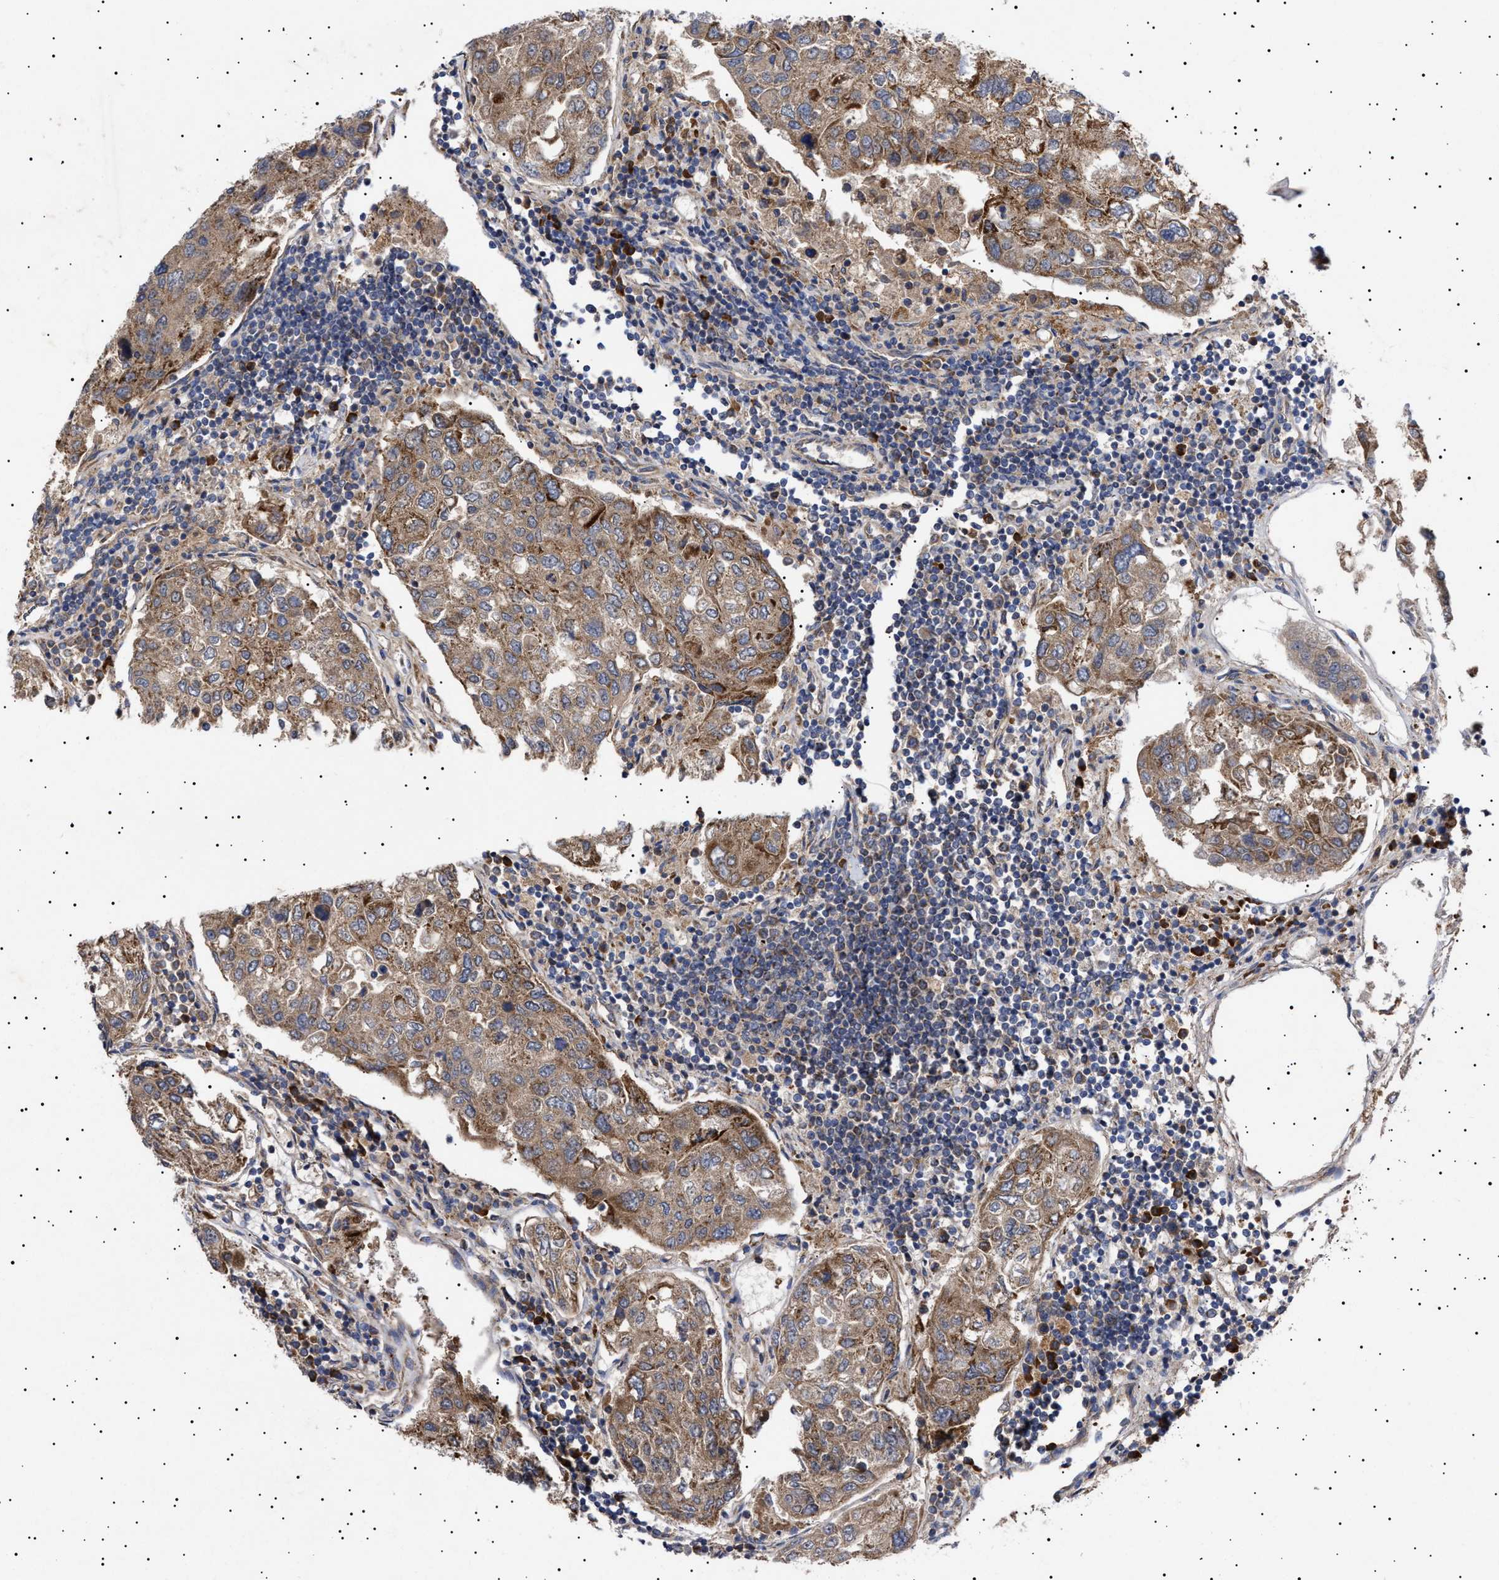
{"staining": {"intensity": "moderate", "quantity": ">75%", "location": "cytoplasmic/membranous"}, "tissue": "urothelial cancer", "cell_type": "Tumor cells", "image_type": "cancer", "snomed": [{"axis": "morphology", "description": "Urothelial carcinoma, High grade"}, {"axis": "topography", "description": "Lymph node"}, {"axis": "topography", "description": "Urinary bladder"}], "caption": "A medium amount of moderate cytoplasmic/membranous expression is identified in approximately >75% of tumor cells in urothelial cancer tissue.", "gene": "MRPL10", "patient": {"sex": "male", "age": 51}}